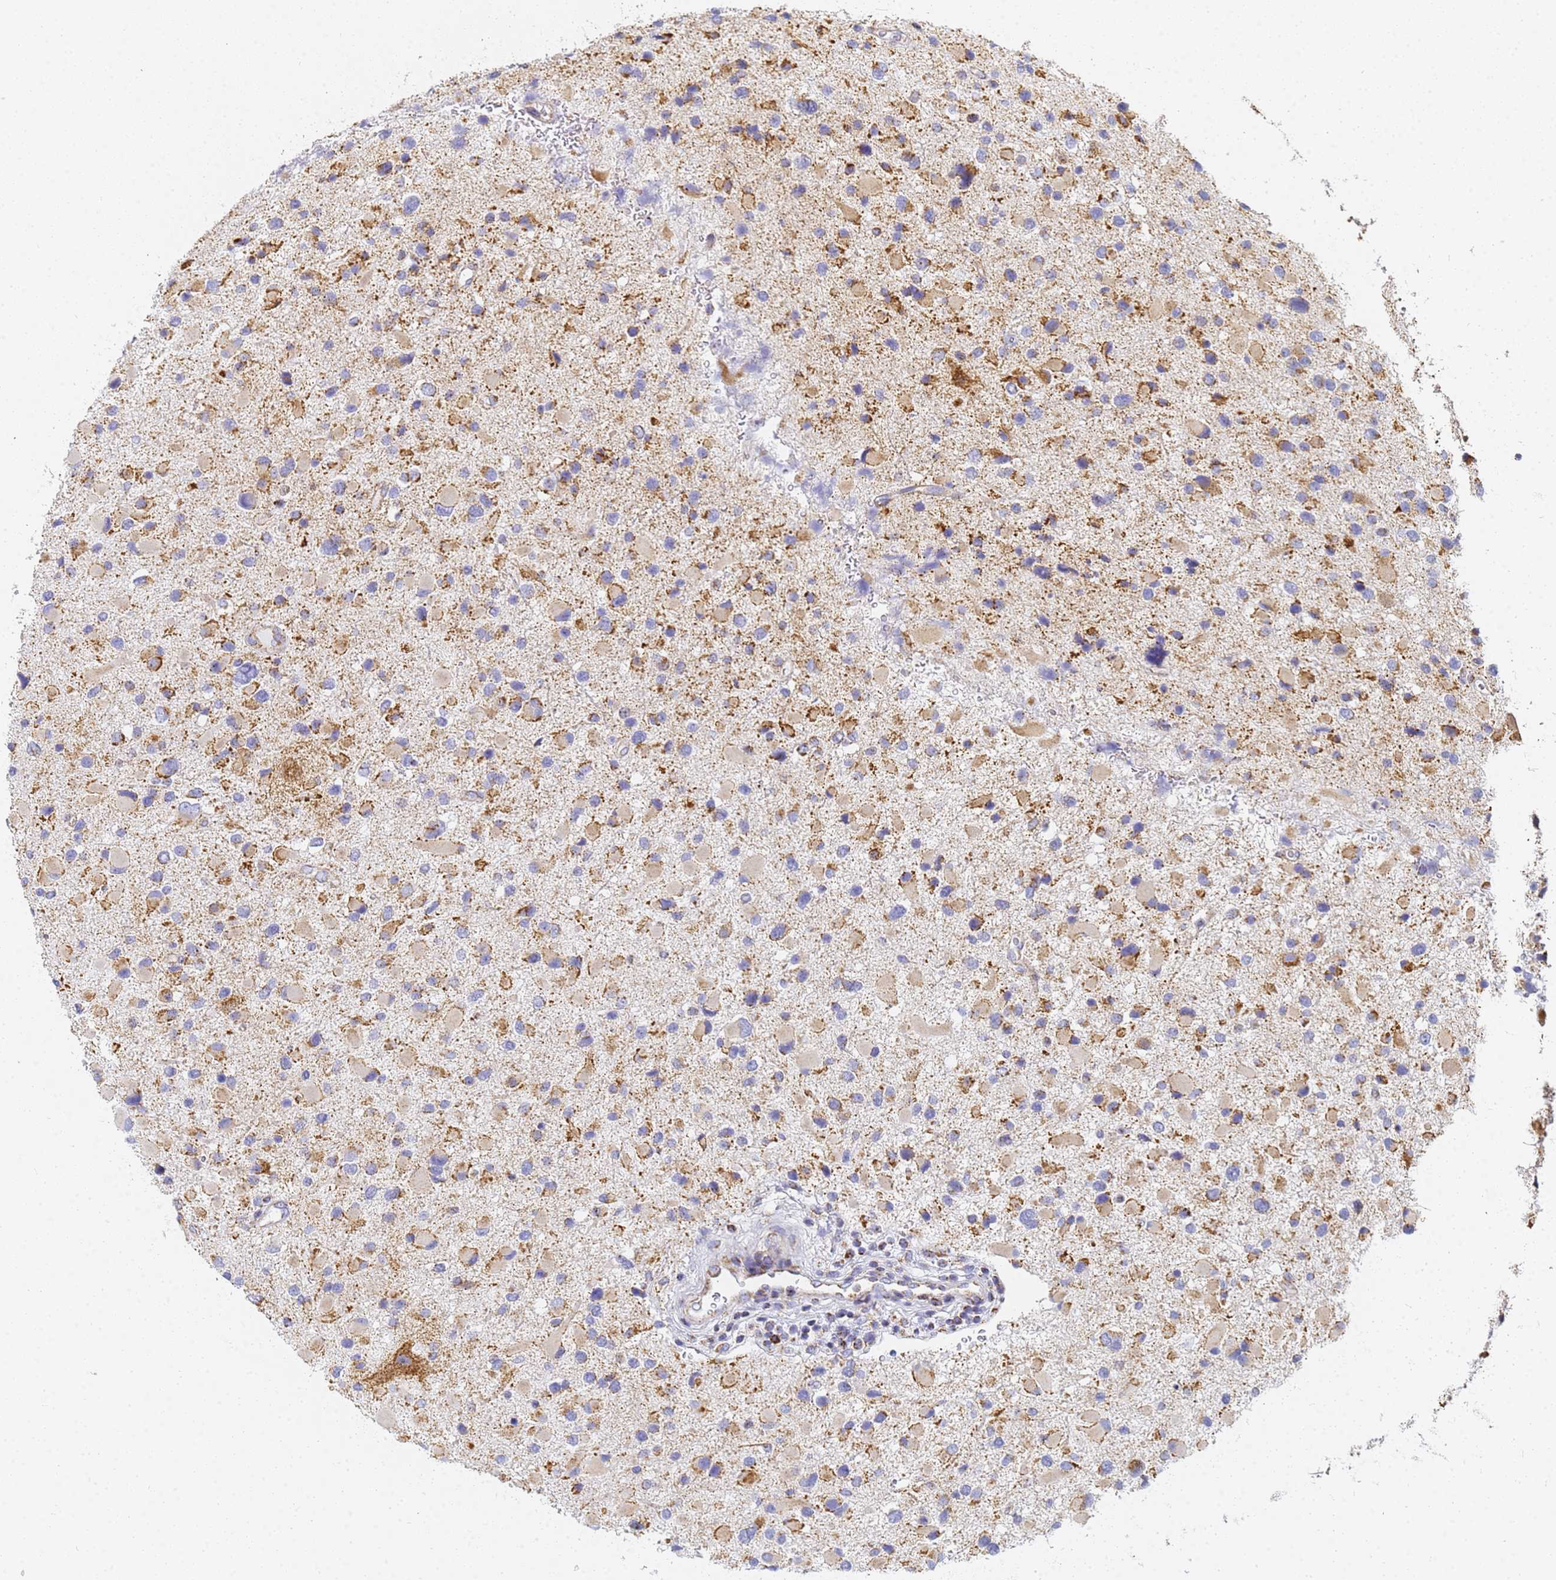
{"staining": {"intensity": "weak", "quantity": "<25%", "location": "cytoplasmic/membranous"}, "tissue": "glioma", "cell_type": "Tumor cells", "image_type": "cancer", "snomed": [{"axis": "morphology", "description": "Glioma, malignant, Low grade"}, {"axis": "topography", "description": "Brain"}], "caption": "IHC of low-grade glioma (malignant) exhibits no positivity in tumor cells.", "gene": "CNIH4", "patient": {"sex": "female", "age": 32}}